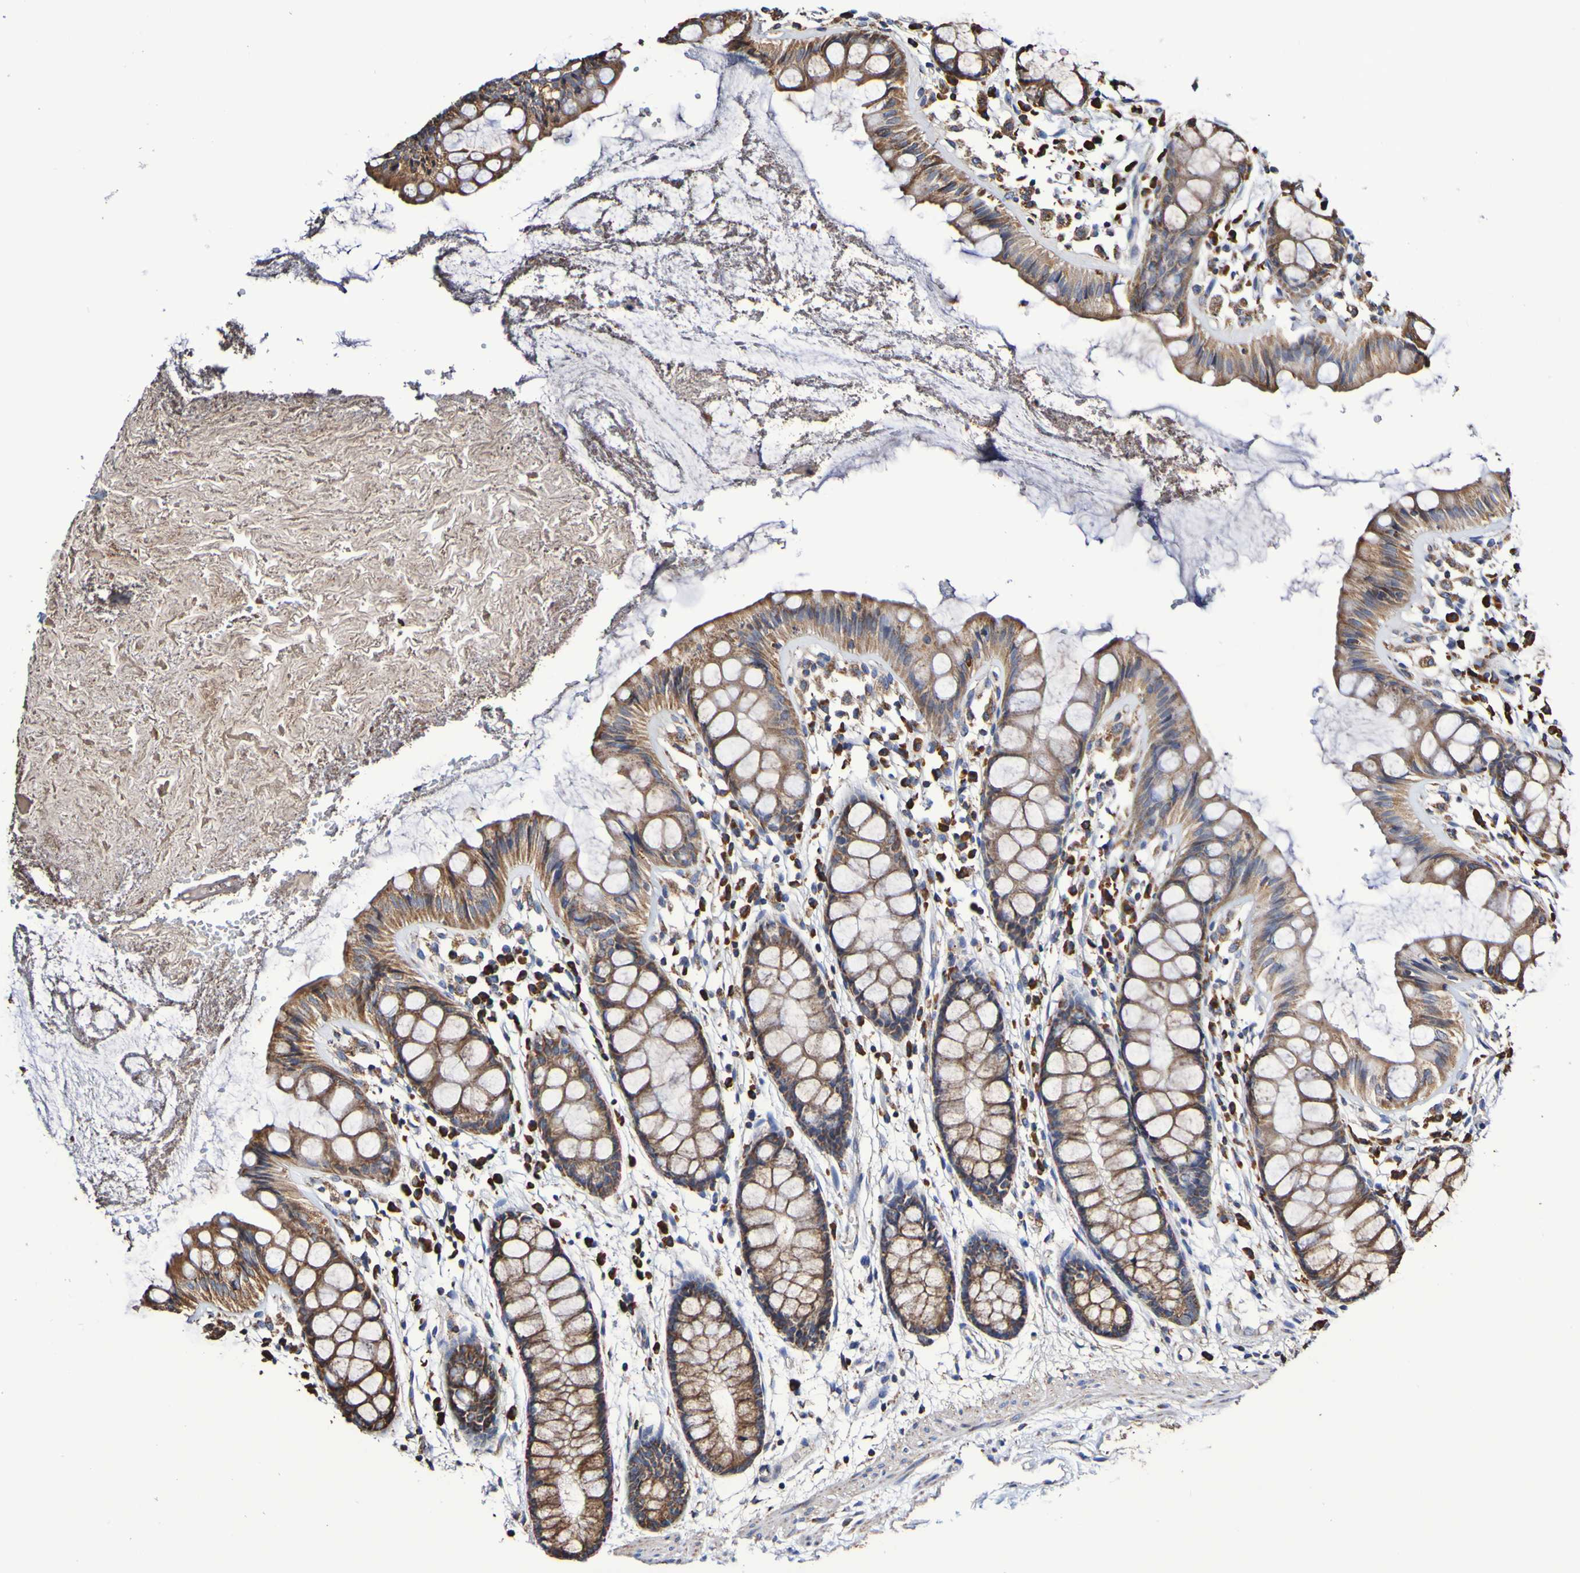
{"staining": {"intensity": "strong", "quantity": ">75%", "location": "cytoplasmic/membranous"}, "tissue": "rectum", "cell_type": "Glandular cells", "image_type": "normal", "snomed": [{"axis": "morphology", "description": "Normal tissue, NOS"}, {"axis": "topography", "description": "Rectum"}], "caption": "Immunohistochemical staining of benign human rectum displays >75% levels of strong cytoplasmic/membranous protein expression in about >75% of glandular cells.", "gene": "IL18R1", "patient": {"sex": "female", "age": 66}}